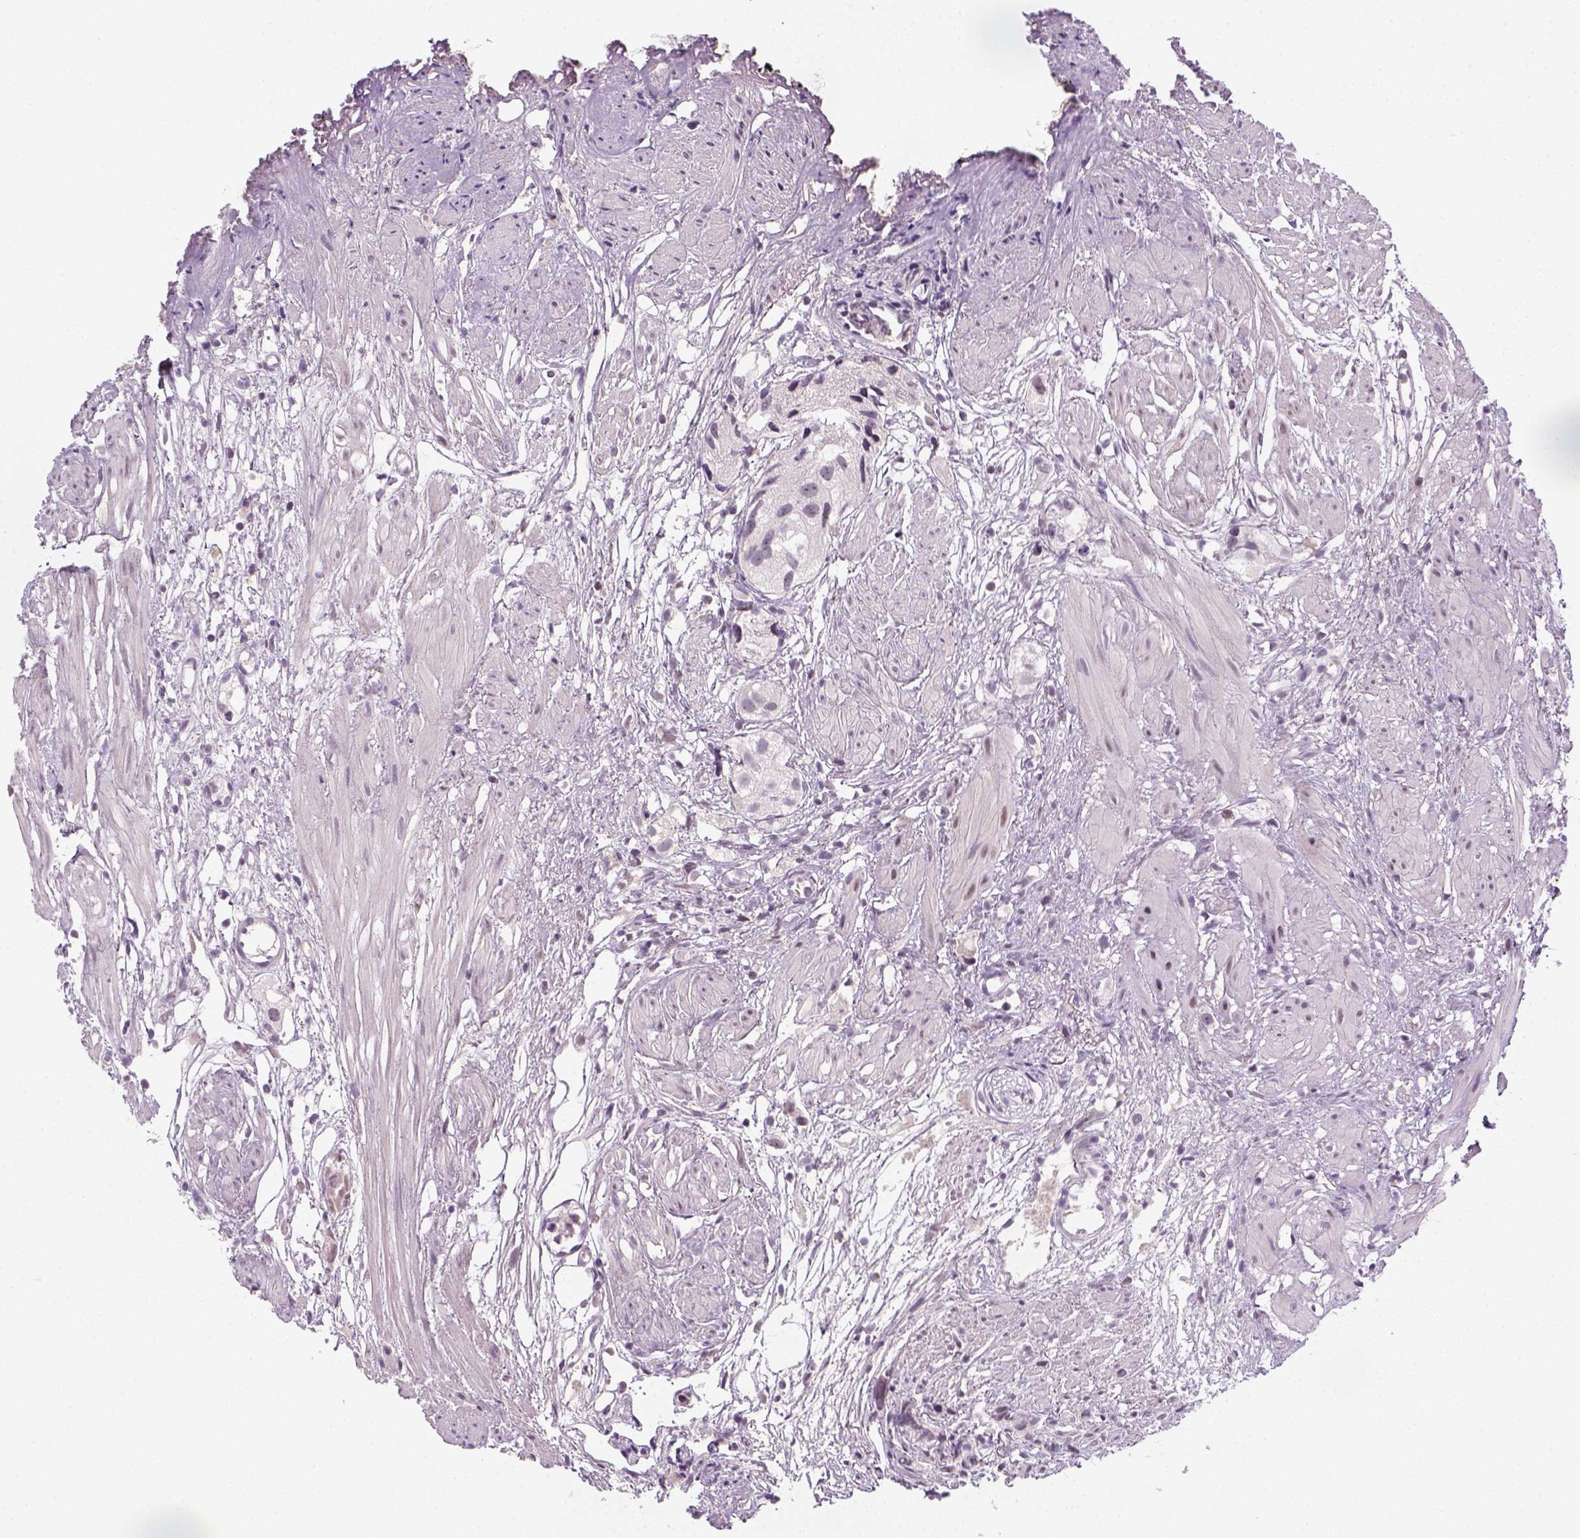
{"staining": {"intensity": "negative", "quantity": "none", "location": "none"}, "tissue": "prostate cancer", "cell_type": "Tumor cells", "image_type": "cancer", "snomed": [{"axis": "morphology", "description": "Adenocarcinoma, High grade"}, {"axis": "topography", "description": "Prostate"}], "caption": "The photomicrograph demonstrates no staining of tumor cells in high-grade adenocarcinoma (prostate).", "gene": "MAGEB3", "patient": {"sex": "male", "age": 68}}